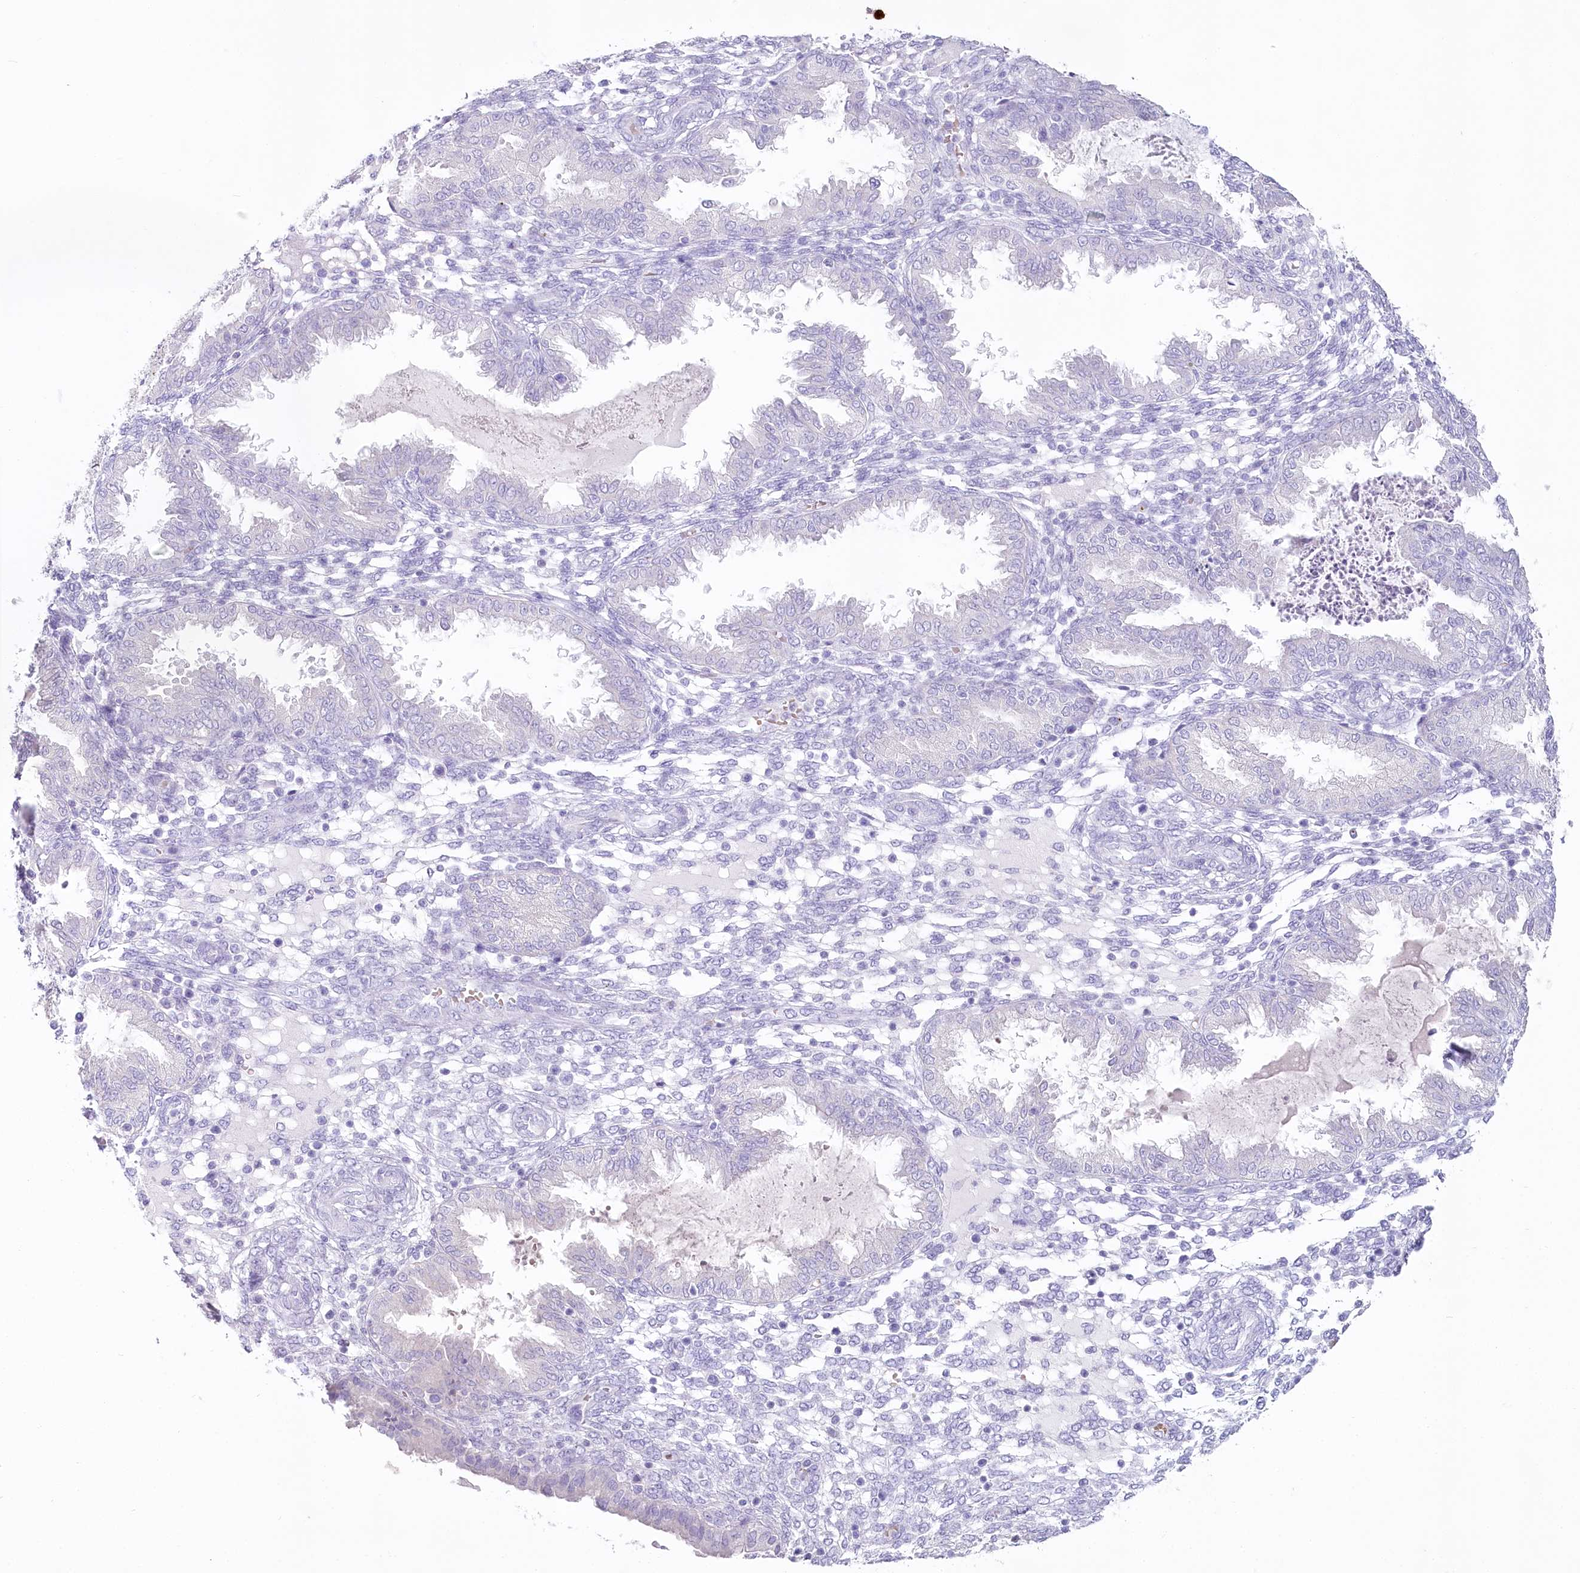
{"staining": {"intensity": "negative", "quantity": "none", "location": "none"}, "tissue": "endometrium", "cell_type": "Cells in endometrial stroma", "image_type": "normal", "snomed": [{"axis": "morphology", "description": "Normal tissue, NOS"}, {"axis": "topography", "description": "Endometrium"}], "caption": "Photomicrograph shows no protein expression in cells in endometrial stroma of normal endometrium.", "gene": "IFIT5", "patient": {"sex": "female", "age": 33}}